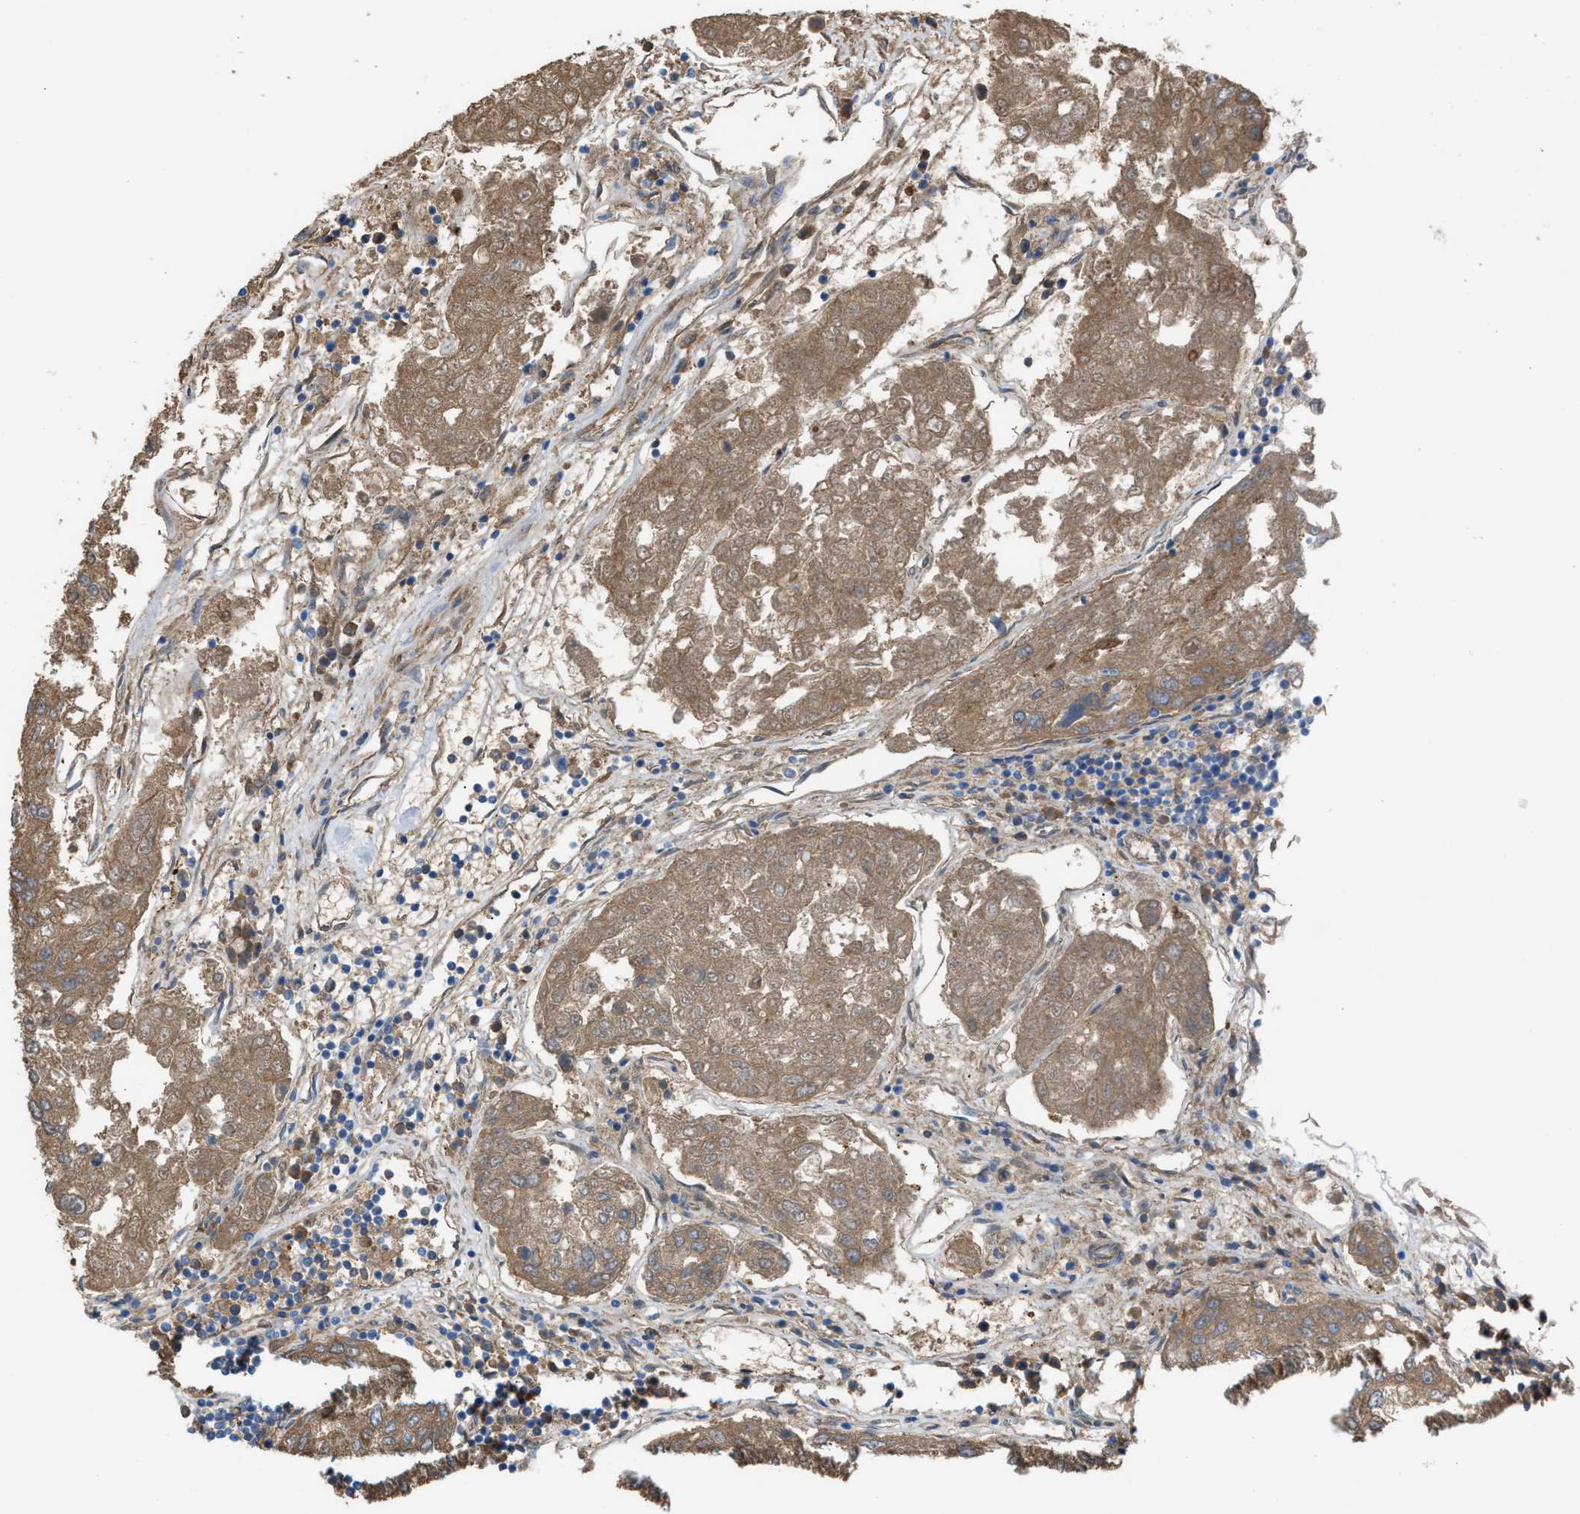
{"staining": {"intensity": "moderate", "quantity": ">75%", "location": "cytoplasmic/membranous"}, "tissue": "urothelial cancer", "cell_type": "Tumor cells", "image_type": "cancer", "snomed": [{"axis": "morphology", "description": "Urothelial carcinoma, High grade"}, {"axis": "topography", "description": "Lymph node"}, {"axis": "topography", "description": "Urinary bladder"}], "caption": "Urothelial cancer tissue demonstrates moderate cytoplasmic/membranous staining in approximately >75% of tumor cells, visualized by immunohistochemistry. The staining was performed using DAB (3,3'-diaminobenzidine) to visualize the protein expression in brown, while the nuclei were stained in blue with hematoxylin (Magnification: 20x).", "gene": "NQO2", "patient": {"sex": "male", "age": 51}}